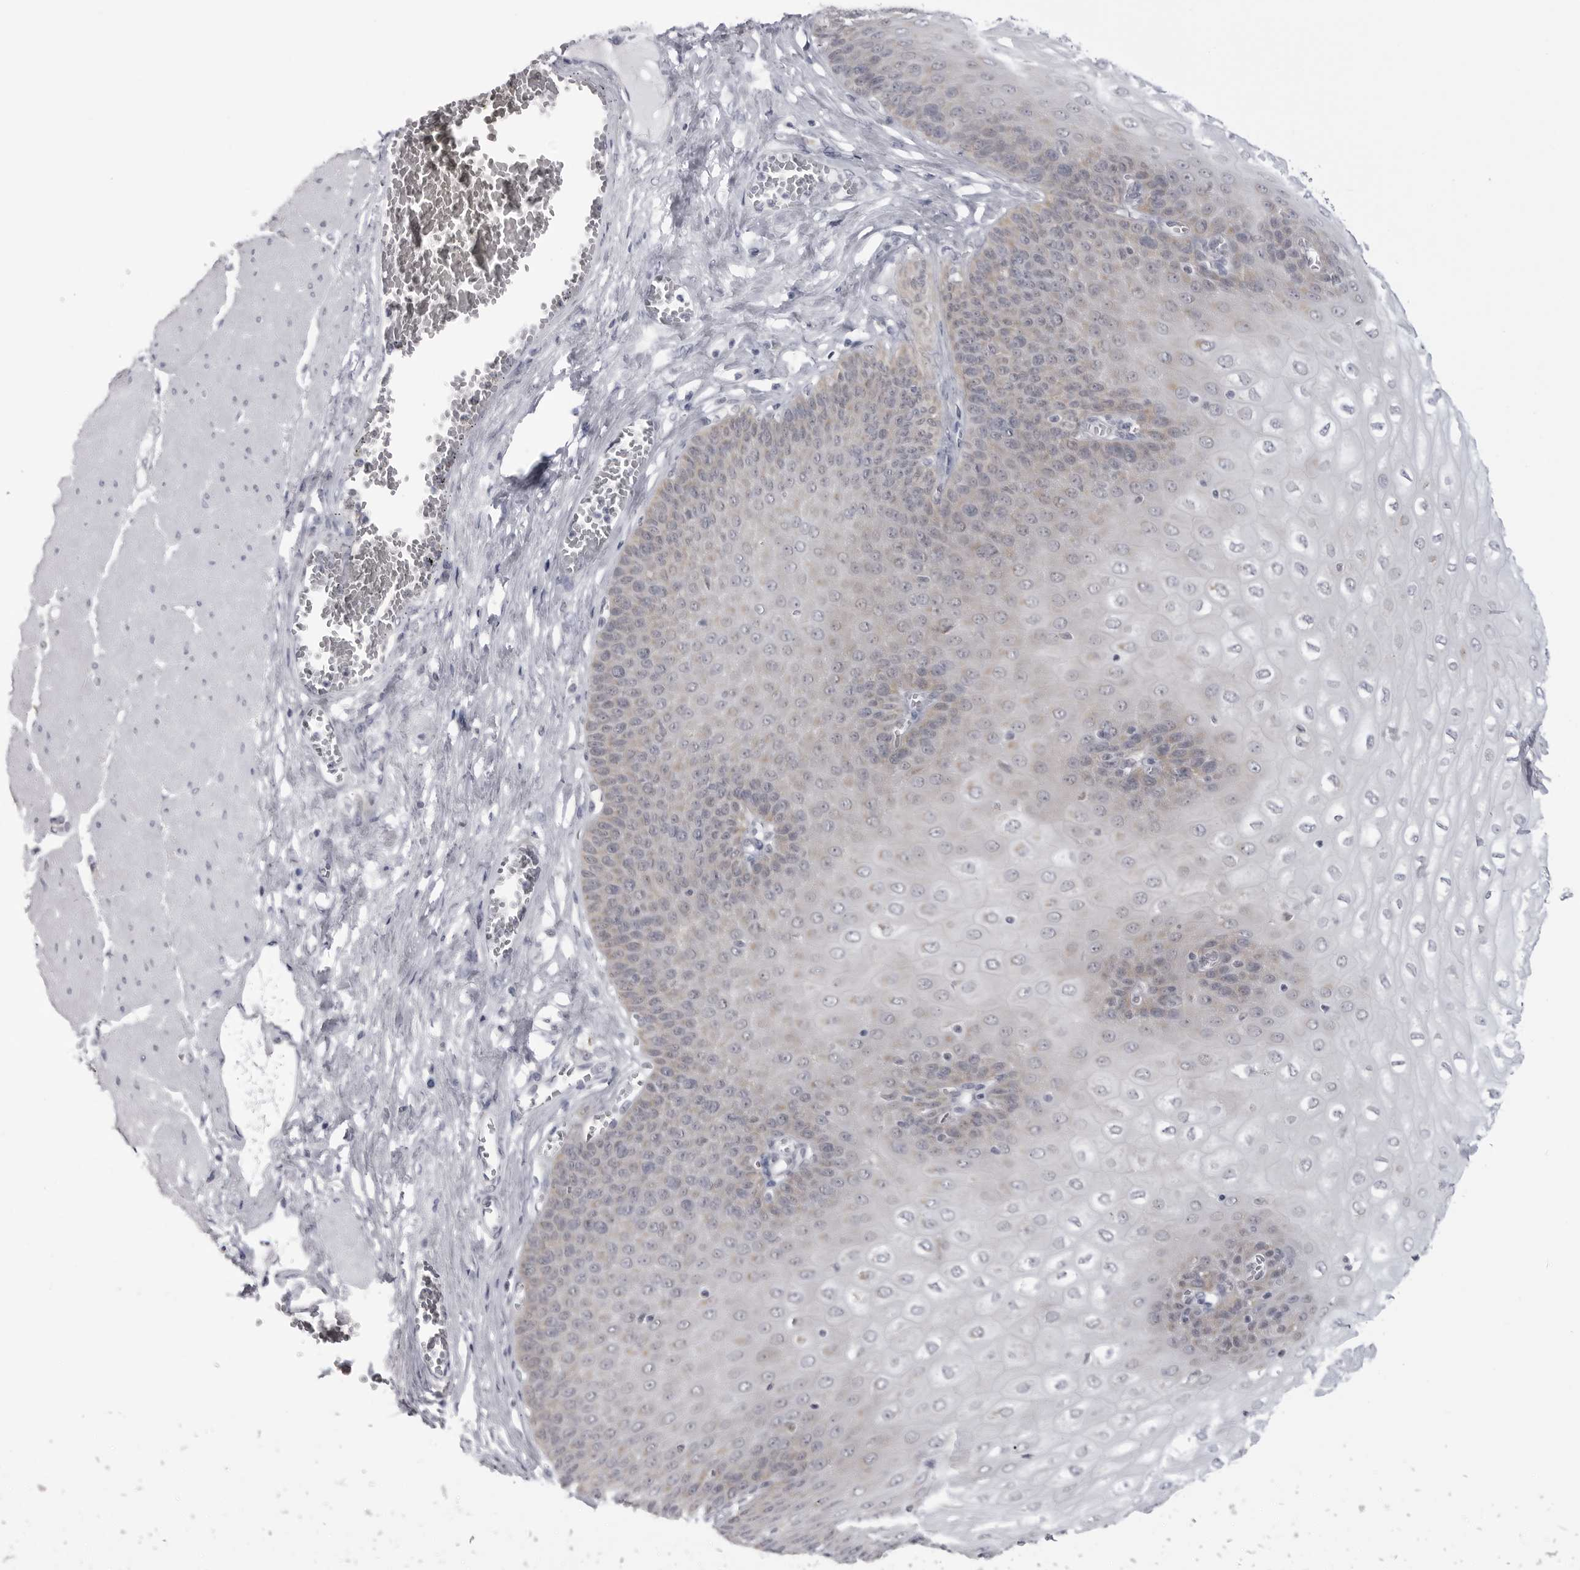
{"staining": {"intensity": "weak", "quantity": "<25%", "location": "cytoplasmic/membranous"}, "tissue": "esophagus", "cell_type": "Squamous epithelial cells", "image_type": "normal", "snomed": [{"axis": "morphology", "description": "Normal tissue, NOS"}, {"axis": "topography", "description": "Esophagus"}], "caption": "Immunohistochemical staining of normal esophagus demonstrates no significant expression in squamous epithelial cells.", "gene": "FH", "patient": {"sex": "male", "age": 60}}